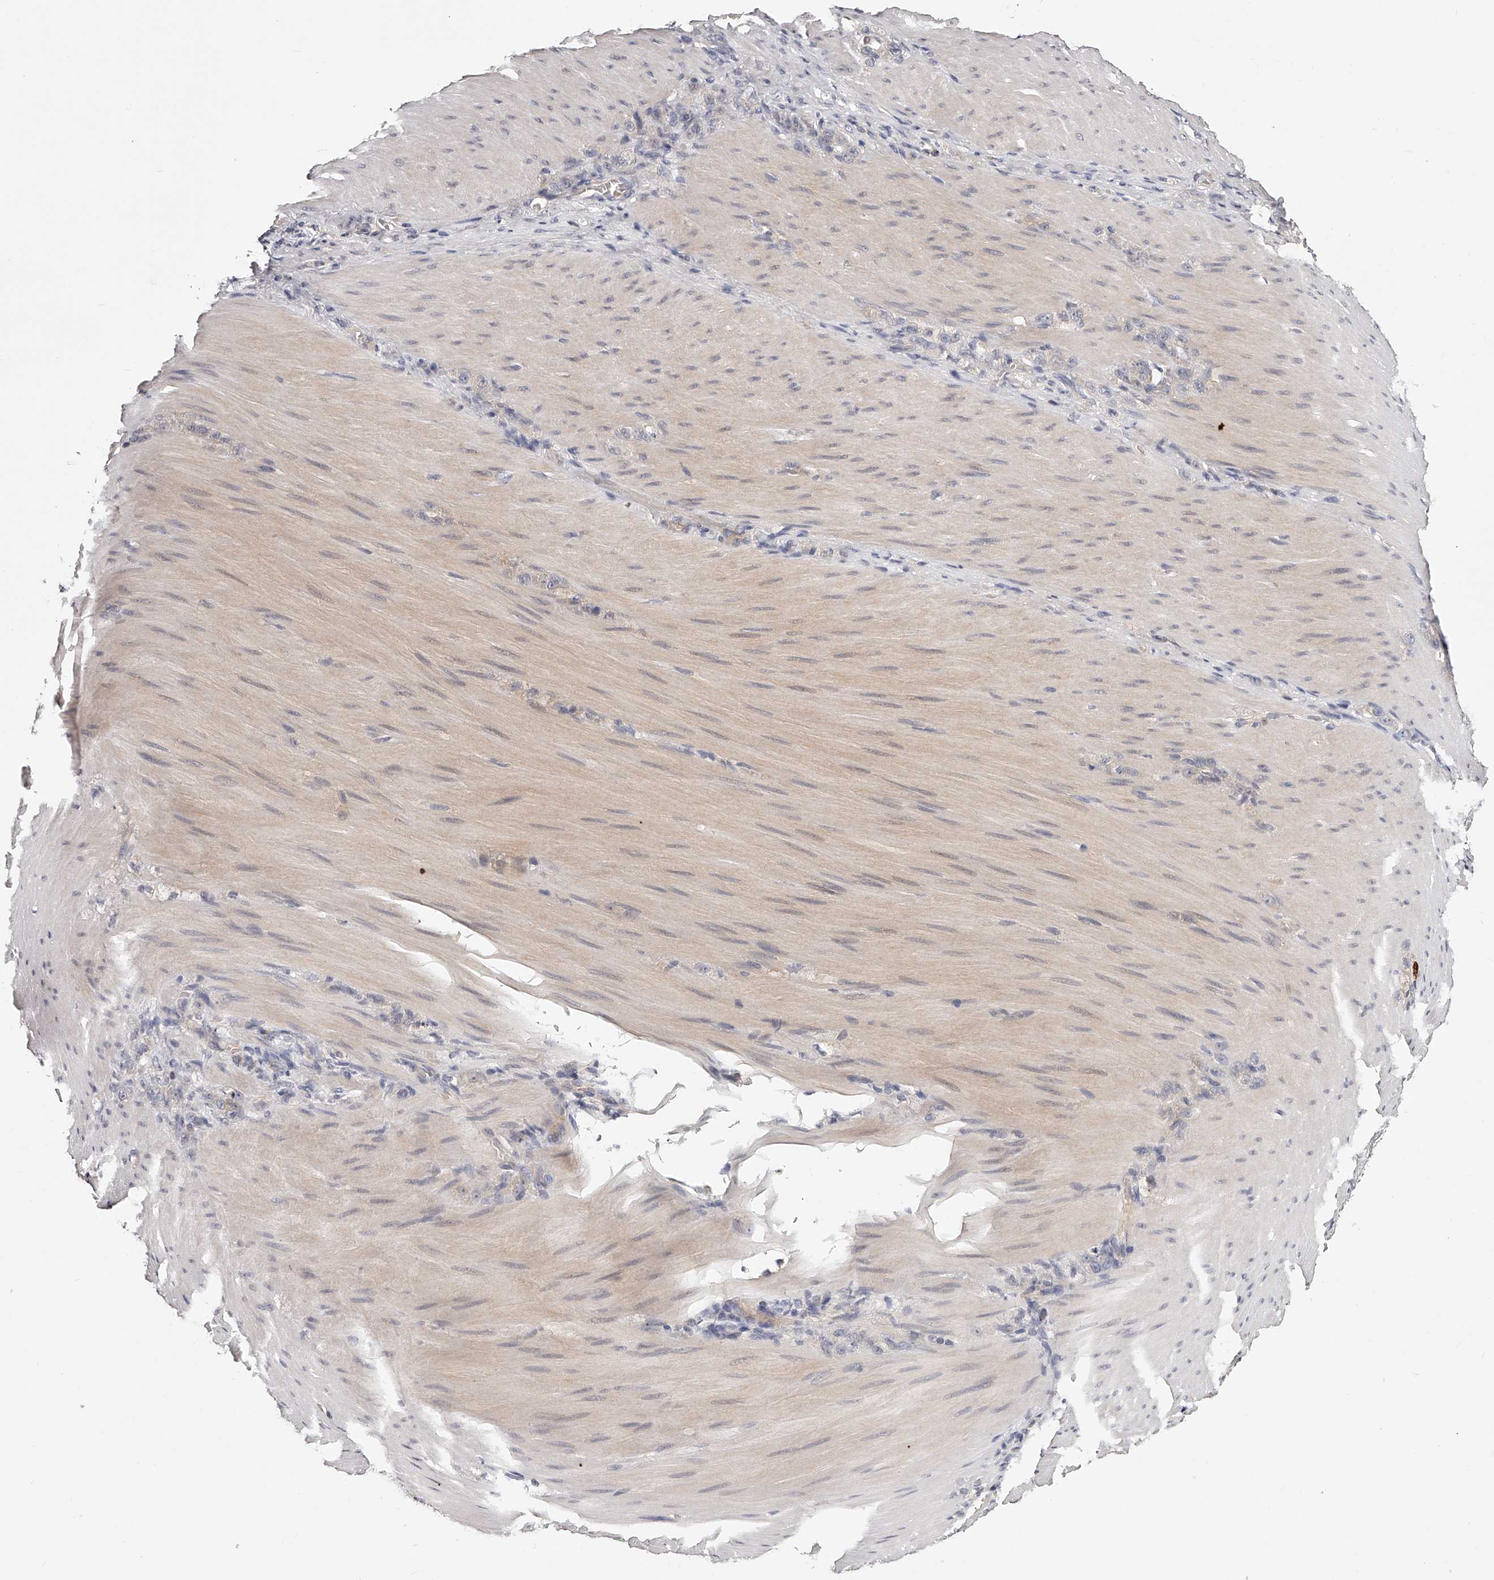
{"staining": {"intensity": "weak", "quantity": "<25%", "location": "cytoplasmic/membranous"}, "tissue": "stomach cancer", "cell_type": "Tumor cells", "image_type": "cancer", "snomed": [{"axis": "morphology", "description": "Normal tissue, NOS"}, {"axis": "morphology", "description": "Adenocarcinoma, NOS"}, {"axis": "topography", "description": "Stomach"}], "caption": "Tumor cells show no significant expression in stomach adenocarcinoma.", "gene": "PHACTR1", "patient": {"sex": "male", "age": 82}}